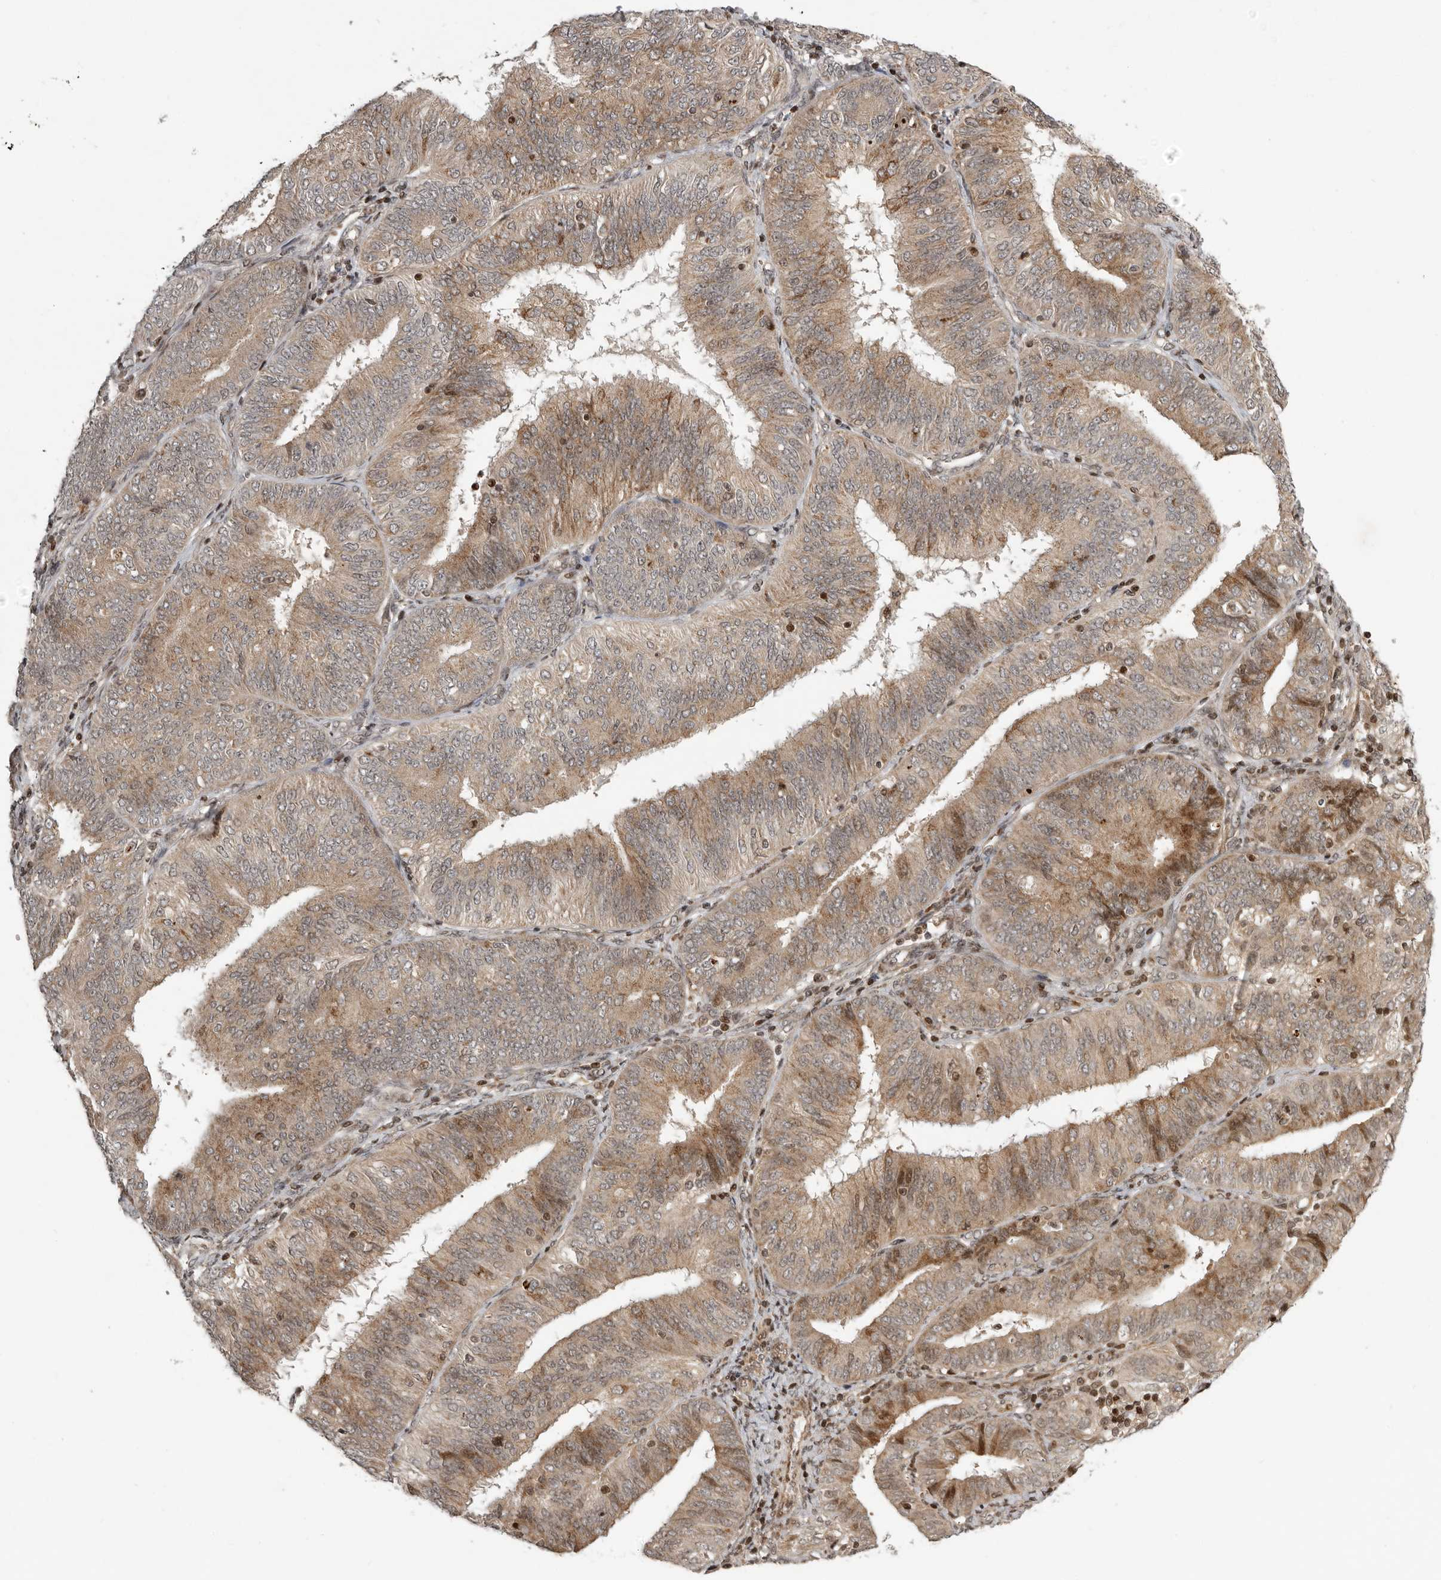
{"staining": {"intensity": "moderate", "quantity": "25%-75%", "location": "cytoplasmic/membranous,nuclear"}, "tissue": "endometrial cancer", "cell_type": "Tumor cells", "image_type": "cancer", "snomed": [{"axis": "morphology", "description": "Adenocarcinoma, NOS"}, {"axis": "topography", "description": "Endometrium"}], "caption": "A medium amount of moderate cytoplasmic/membranous and nuclear positivity is present in about 25%-75% of tumor cells in endometrial cancer (adenocarcinoma) tissue. The protein of interest is stained brown, and the nuclei are stained in blue (DAB (3,3'-diaminobenzidine) IHC with brightfield microscopy, high magnification).", "gene": "RABIF", "patient": {"sex": "female", "age": 58}}